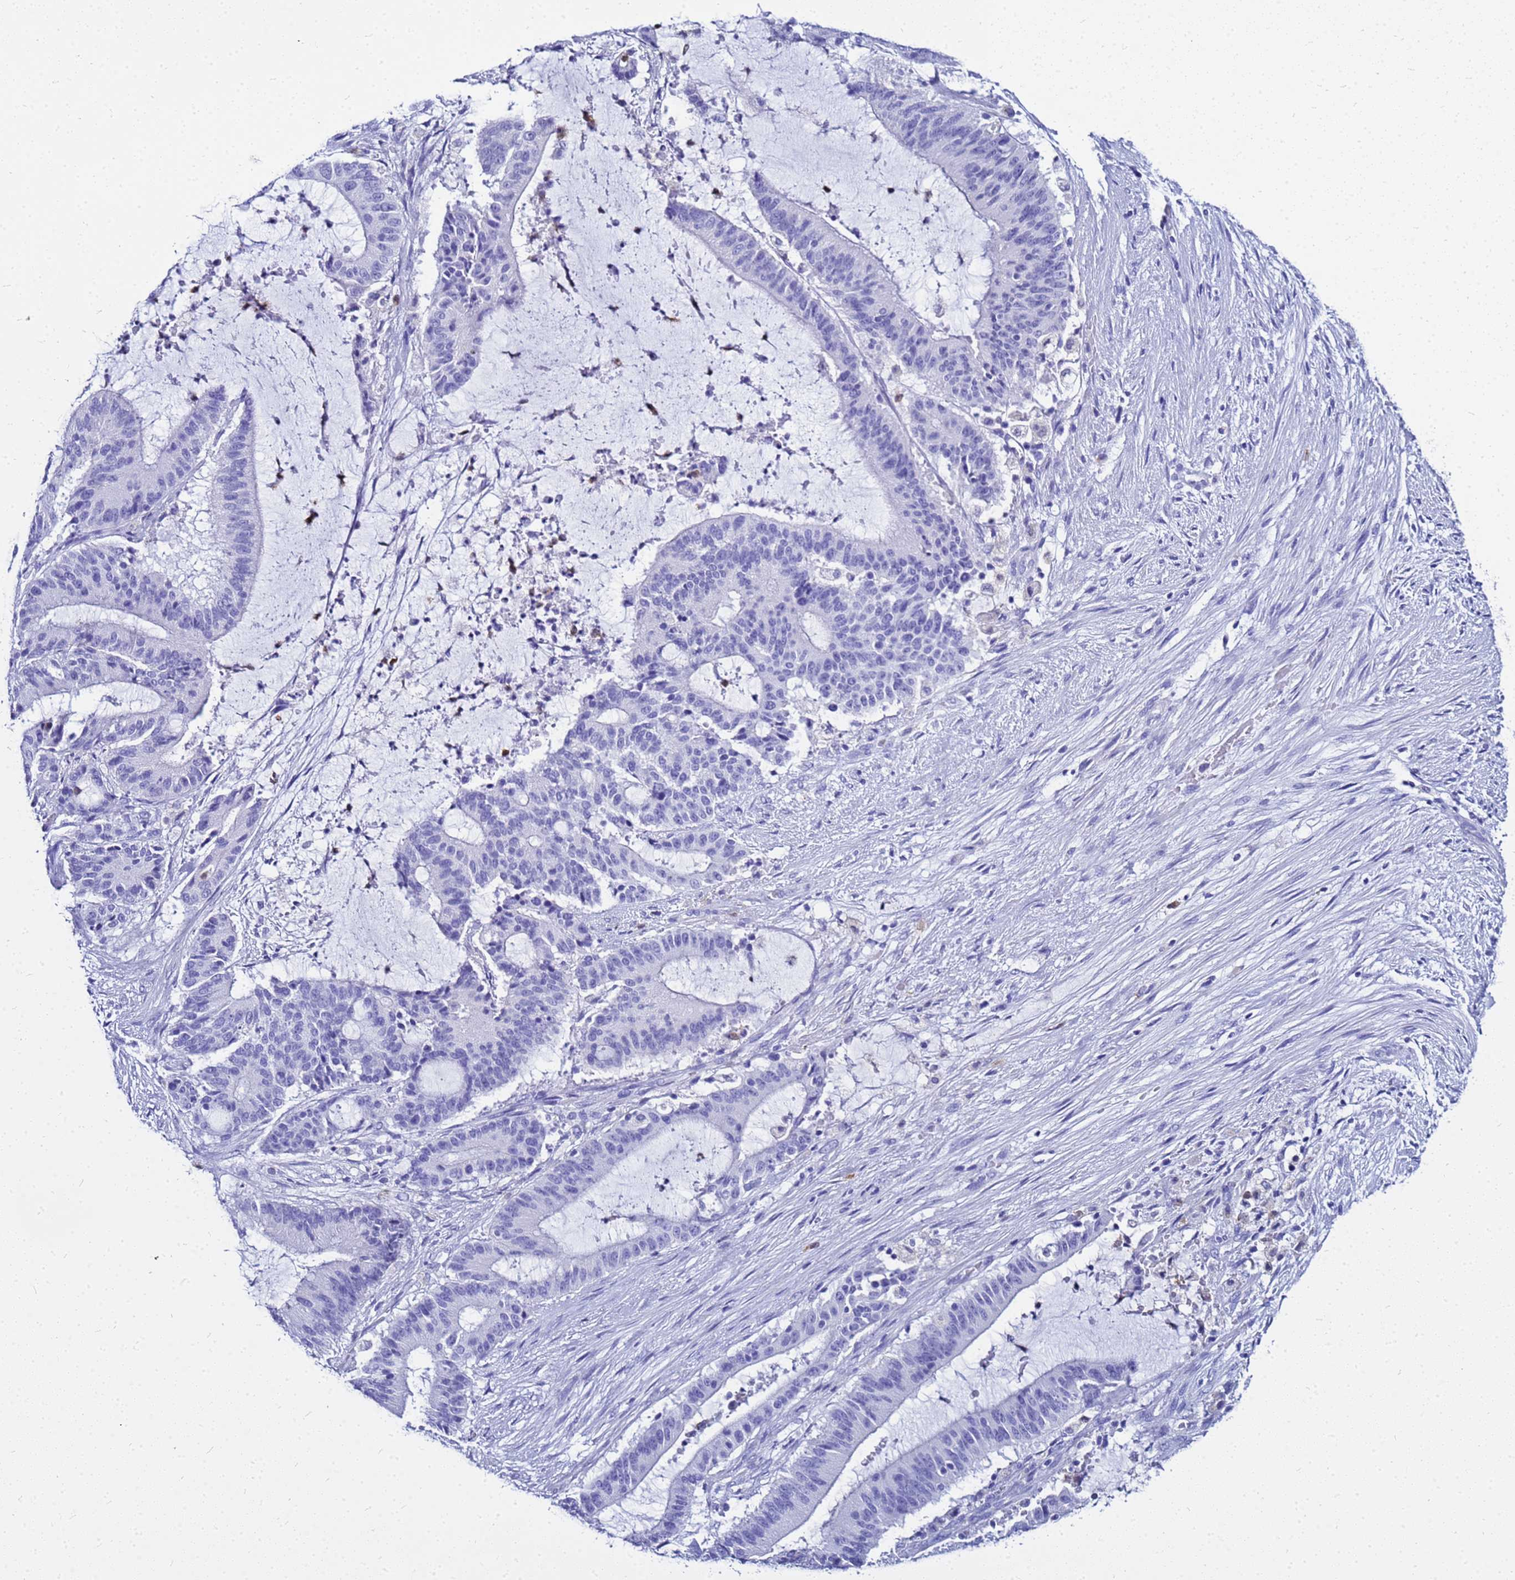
{"staining": {"intensity": "negative", "quantity": "none", "location": "none"}, "tissue": "liver cancer", "cell_type": "Tumor cells", "image_type": "cancer", "snomed": [{"axis": "morphology", "description": "Normal tissue, NOS"}, {"axis": "morphology", "description": "Cholangiocarcinoma"}, {"axis": "topography", "description": "Liver"}, {"axis": "topography", "description": "Peripheral nerve tissue"}], "caption": "The image exhibits no staining of tumor cells in liver cancer (cholangiocarcinoma). Nuclei are stained in blue.", "gene": "CSTA", "patient": {"sex": "female", "age": 73}}